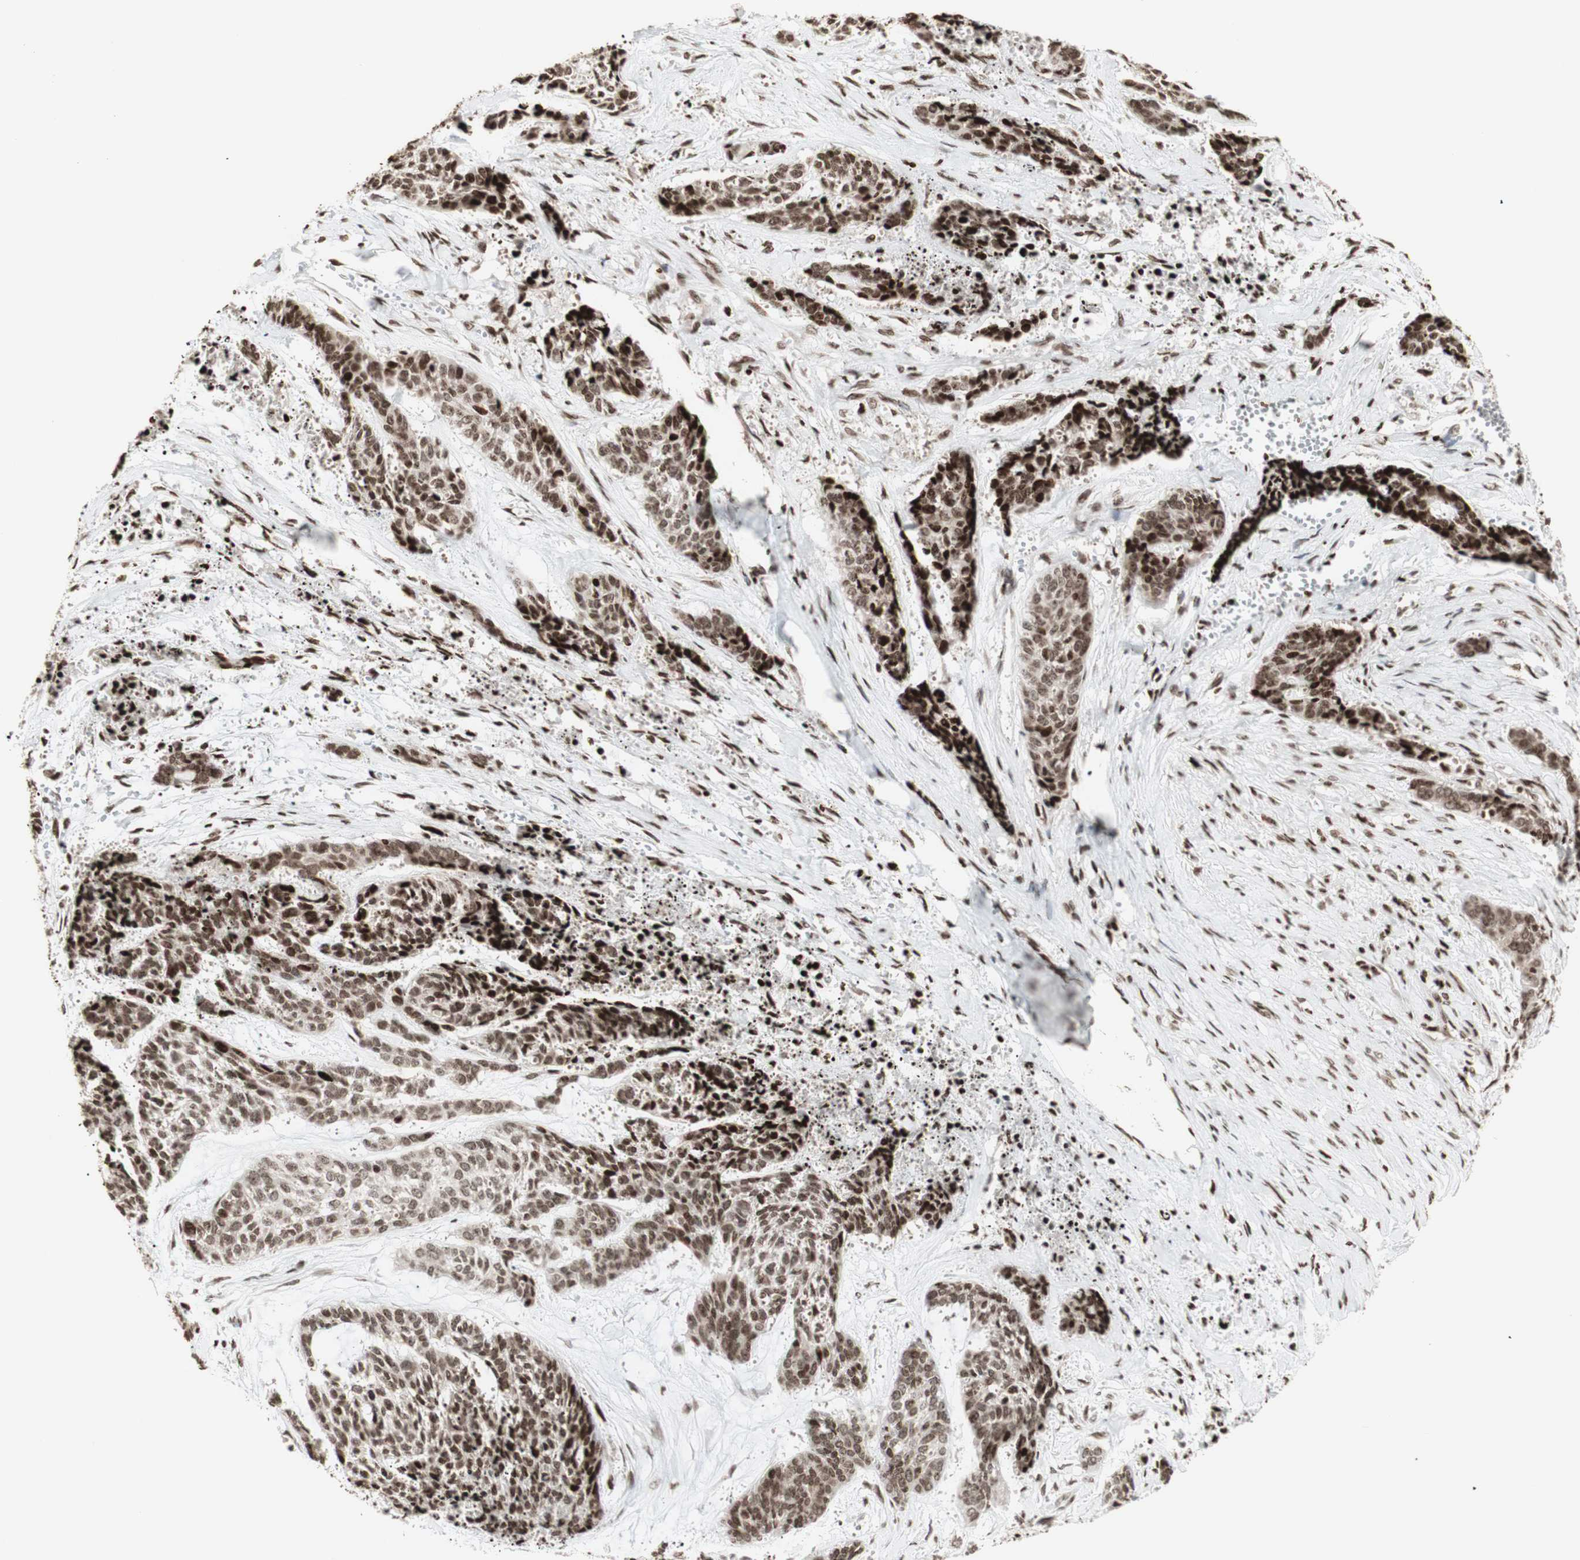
{"staining": {"intensity": "moderate", "quantity": ">75%", "location": "cytoplasmic/membranous,nuclear"}, "tissue": "skin cancer", "cell_type": "Tumor cells", "image_type": "cancer", "snomed": [{"axis": "morphology", "description": "Basal cell carcinoma"}, {"axis": "topography", "description": "Skin"}], "caption": "Protein staining of skin cancer tissue demonstrates moderate cytoplasmic/membranous and nuclear positivity in approximately >75% of tumor cells.", "gene": "NCAPD2", "patient": {"sex": "female", "age": 64}}